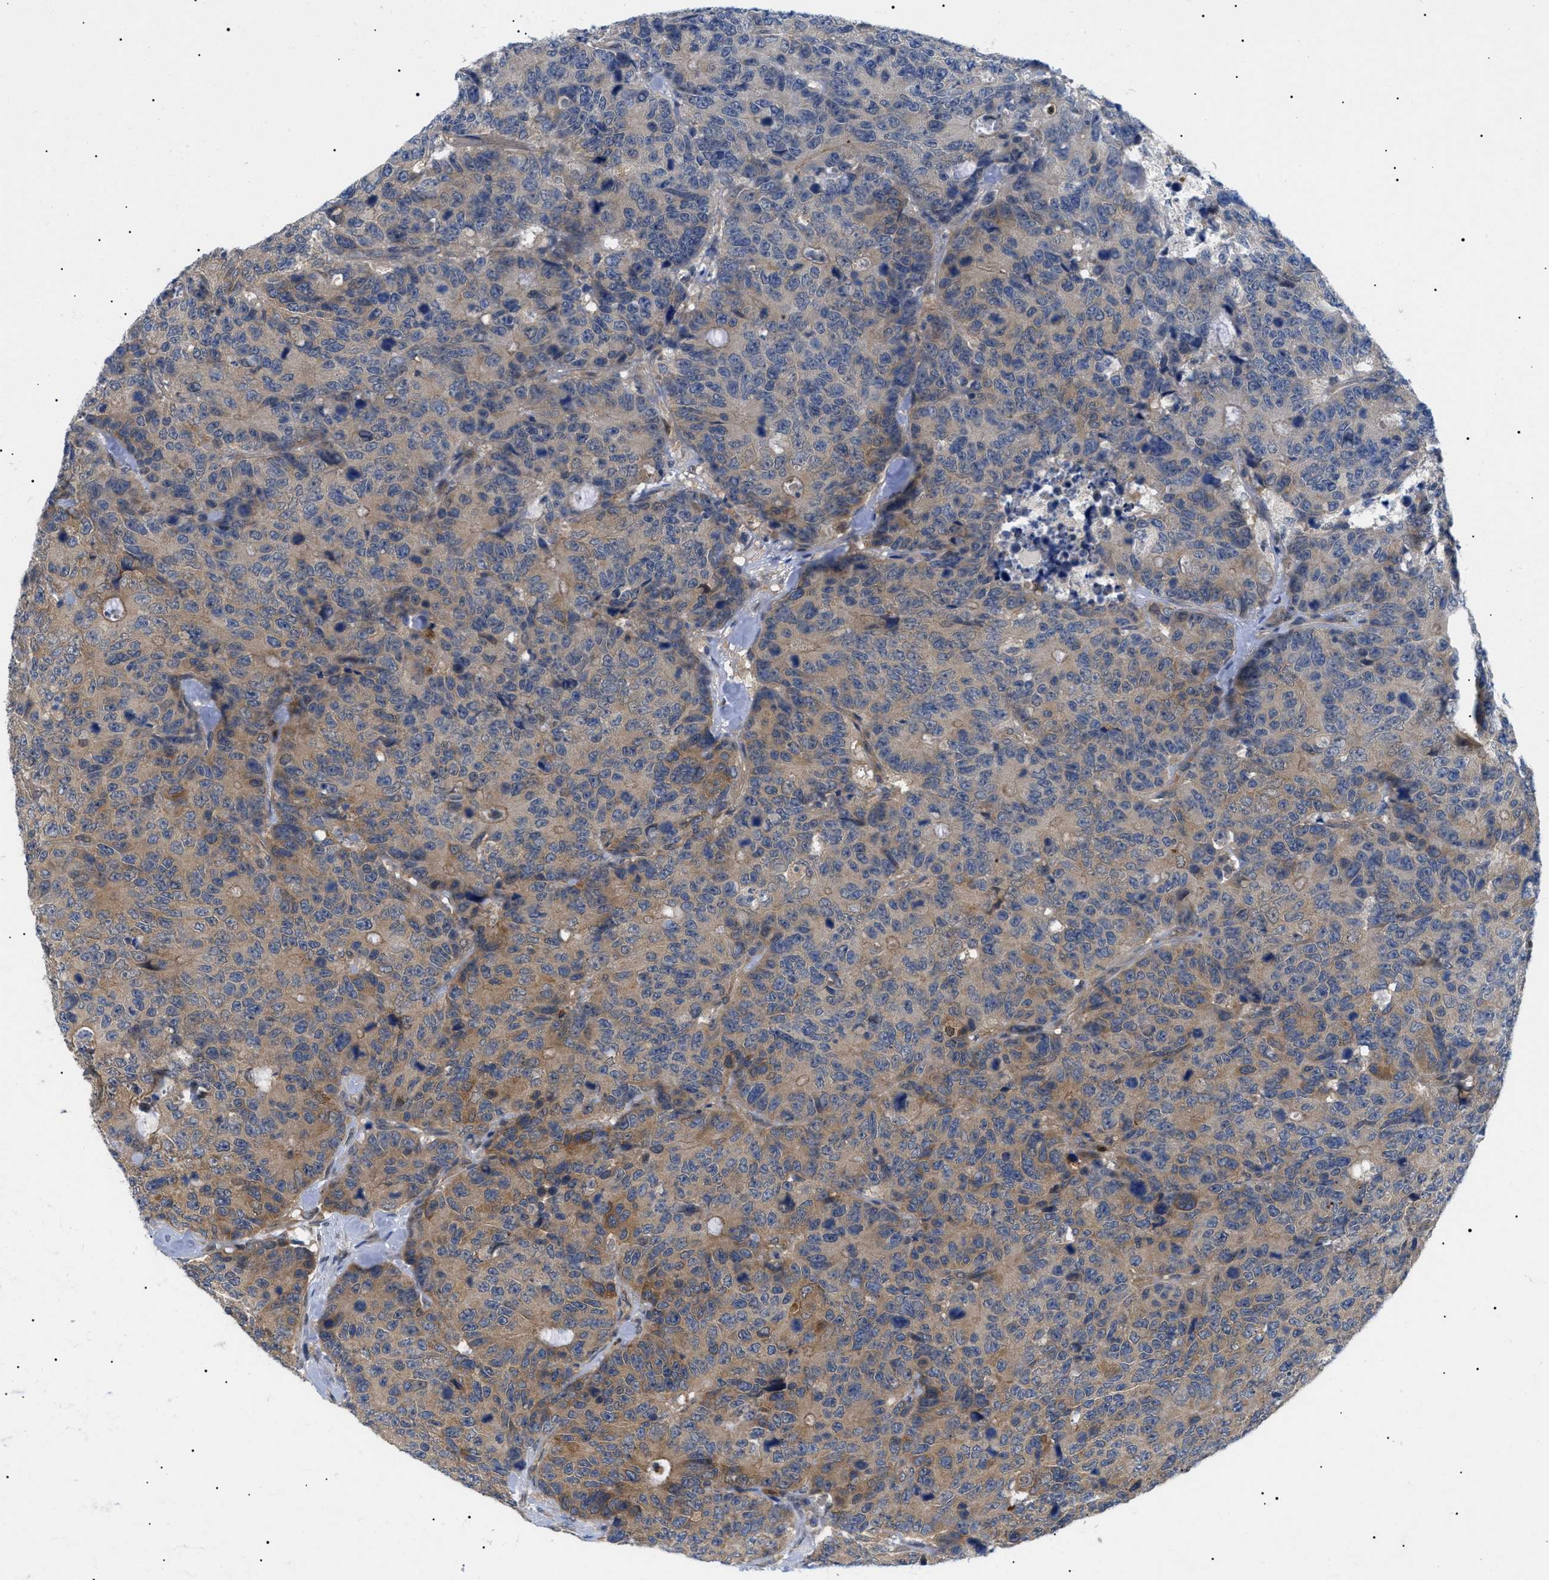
{"staining": {"intensity": "moderate", "quantity": "25%-75%", "location": "cytoplasmic/membranous"}, "tissue": "colorectal cancer", "cell_type": "Tumor cells", "image_type": "cancer", "snomed": [{"axis": "morphology", "description": "Adenocarcinoma, NOS"}, {"axis": "topography", "description": "Colon"}], "caption": "This is an image of IHC staining of colorectal cancer (adenocarcinoma), which shows moderate staining in the cytoplasmic/membranous of tumor cells.", "gene": "RIPK1", "patient": {"sex": "female", "age": 86}}